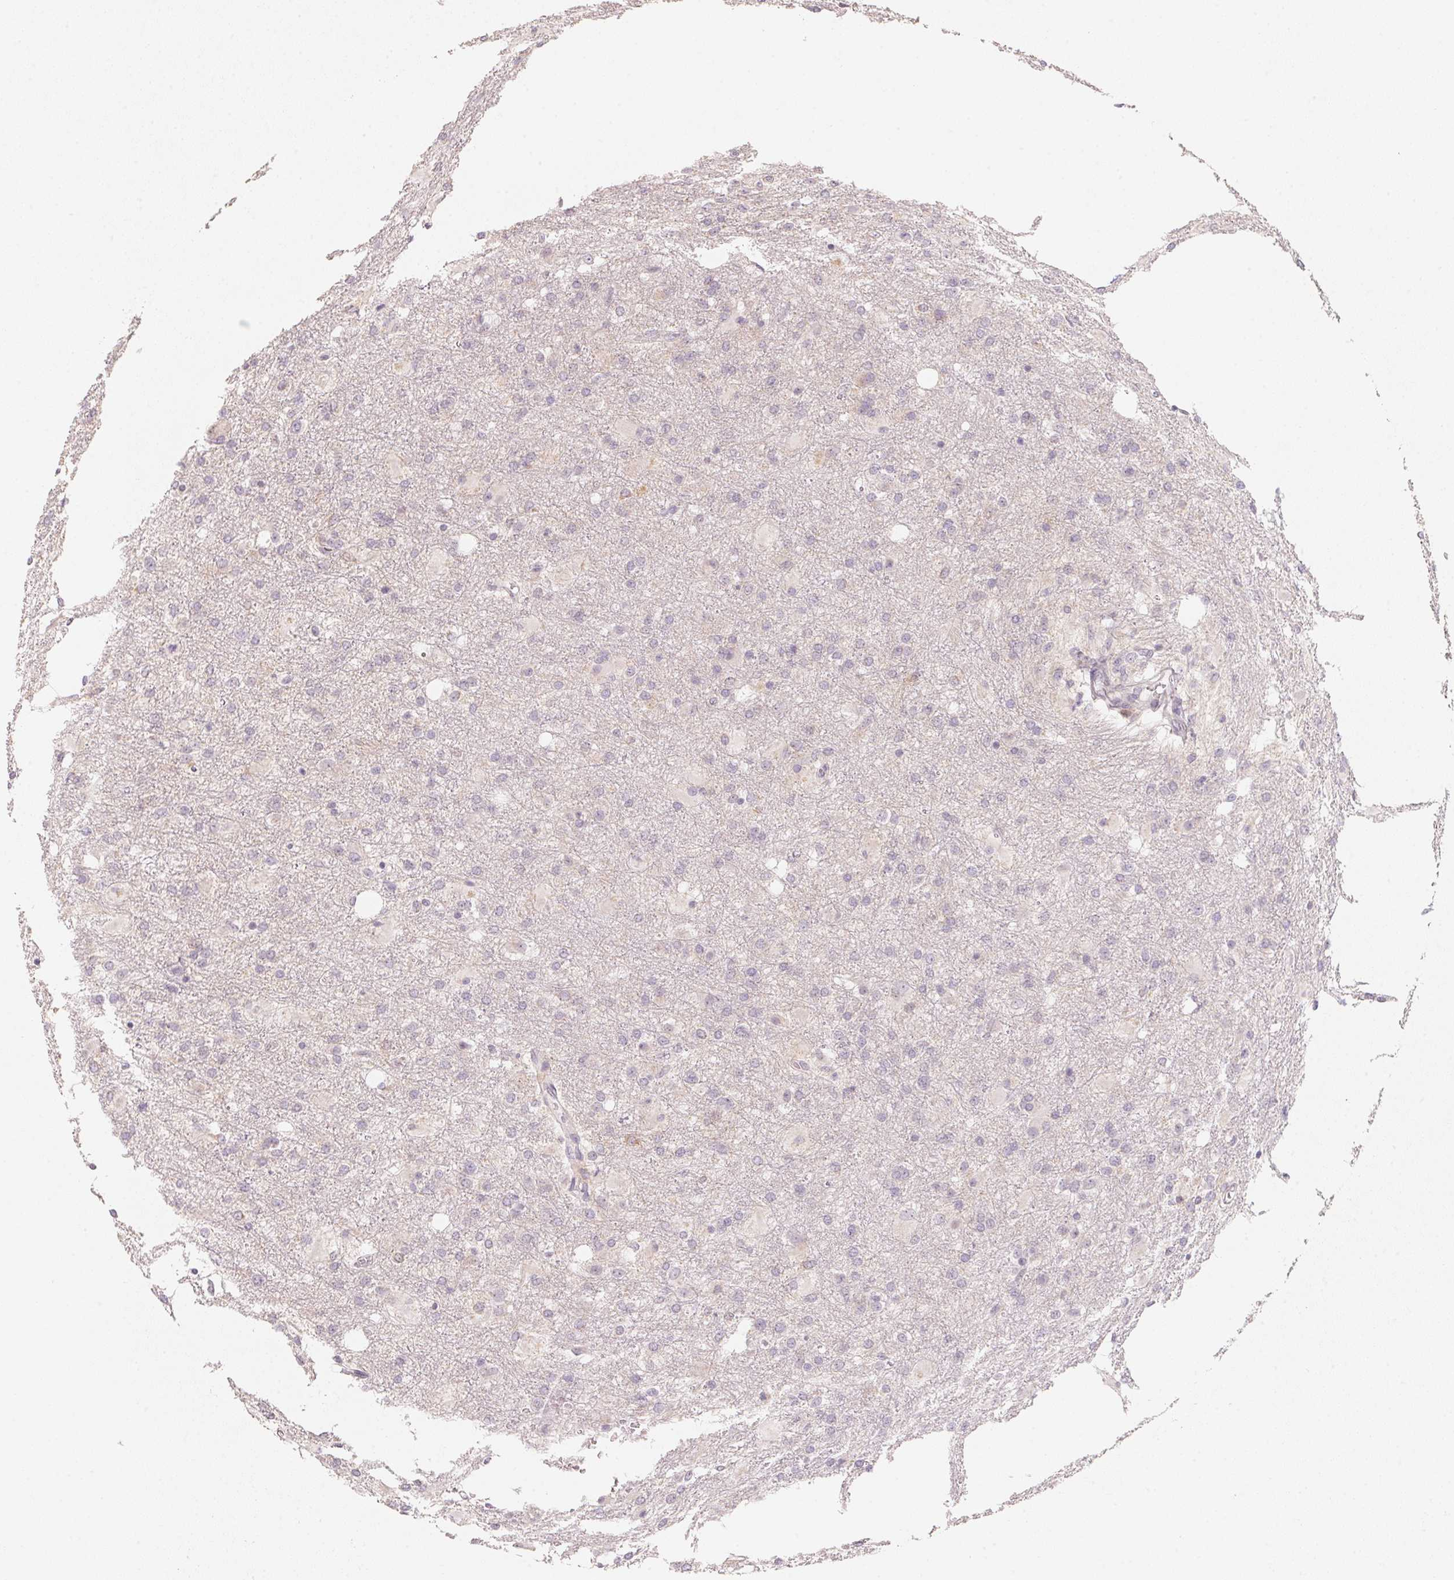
{"staining": {"intensity": "negative", "quantity": "none", "location": "none"}, "tissue": "glioma", "cell_type": "Tumor cells", "image_type": "cancer", "snomed": [{"axis": "morphology", "description": "Glioma, malignant, High grade"}, {"axis": "topography", "description": "Brain"}], "caption": "This is an immunohistochemistry (IHC) photomicrograph of malignant glioma (high-grade). There is no positivity in tumor cells.", "gene": "ANKRD31", "patient": {"sex": "male", "age": 68}}